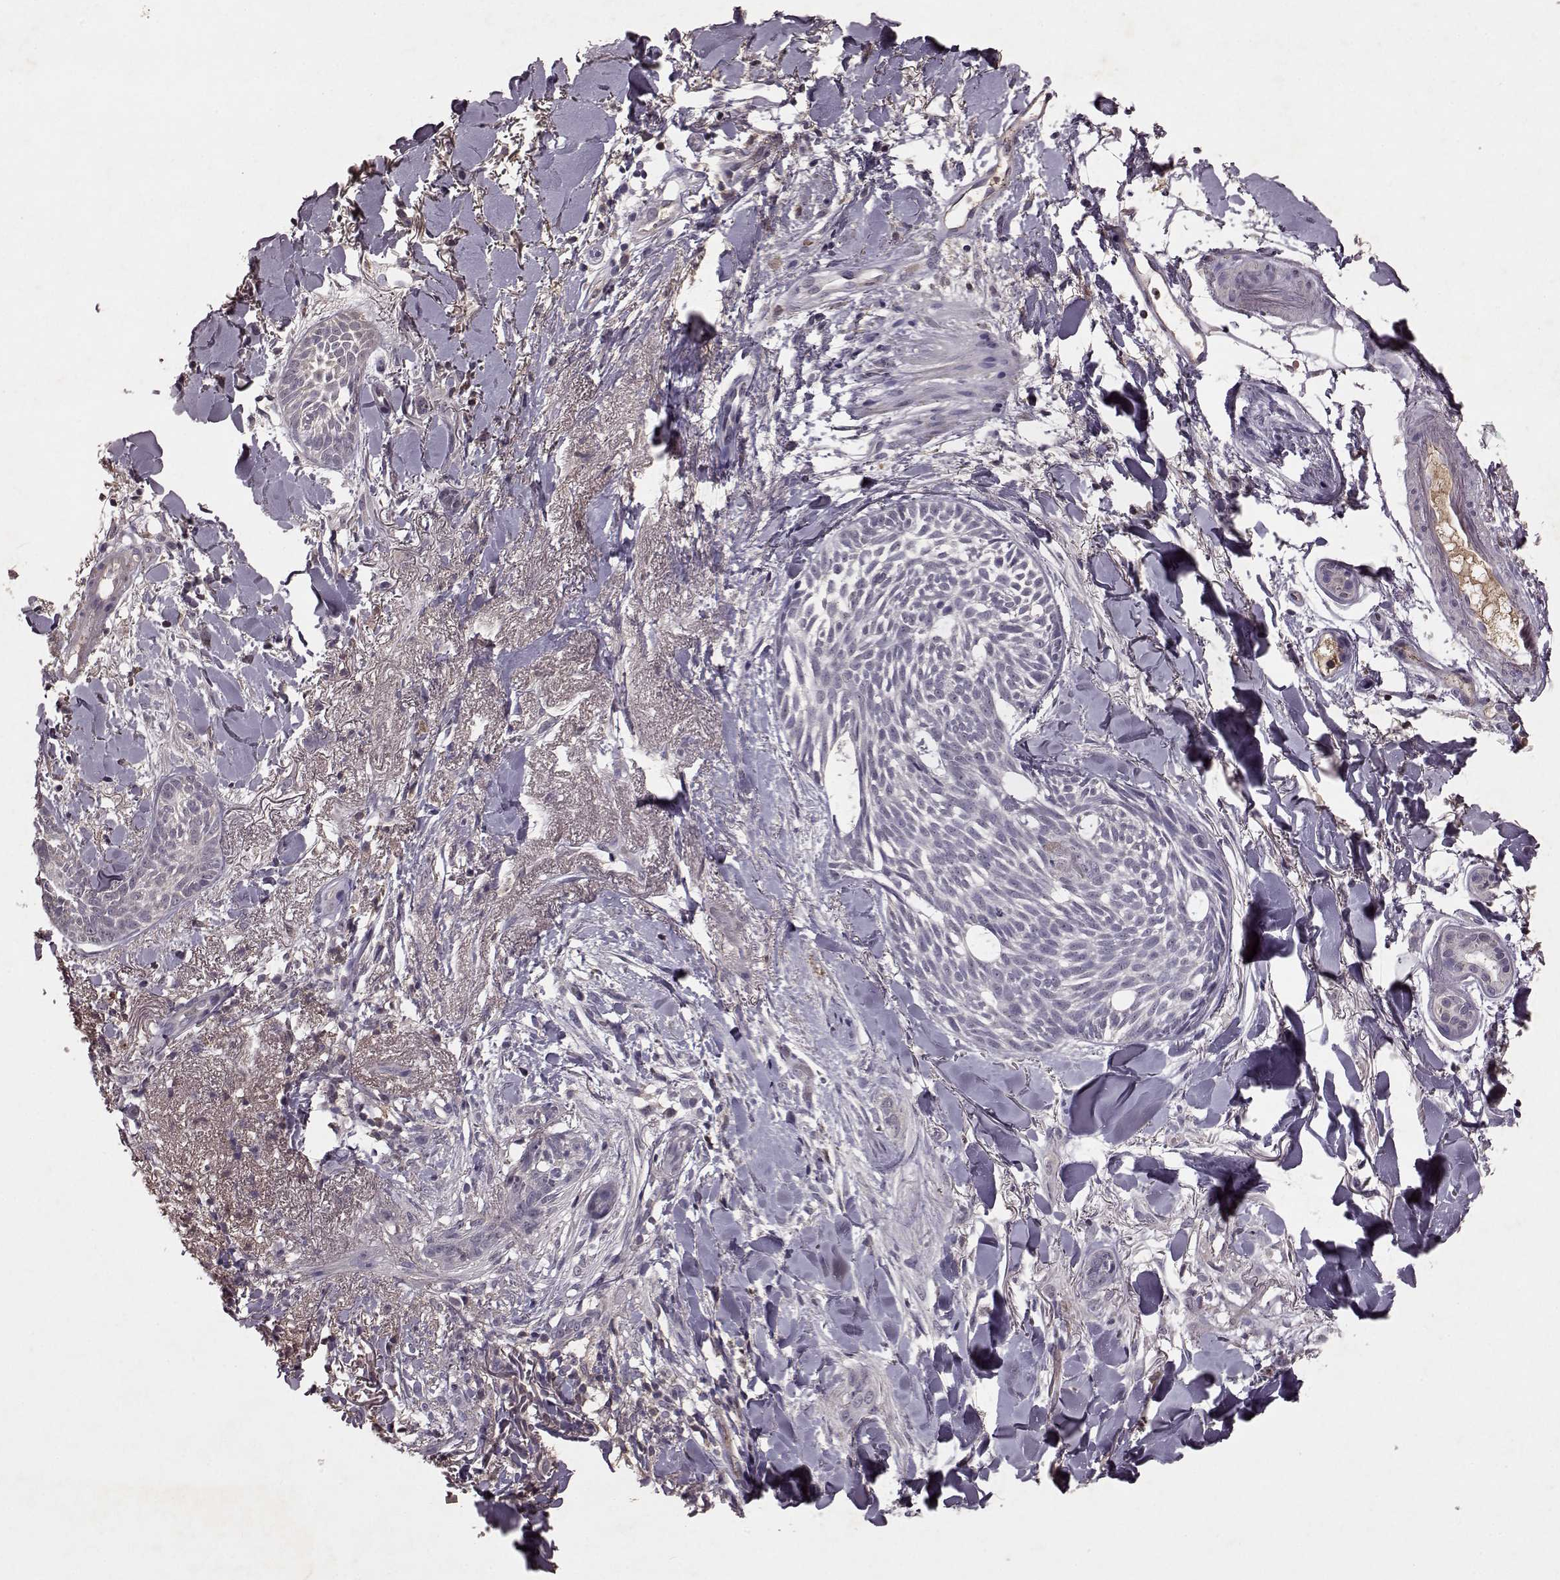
{"staining": {"intensity": "negative", "quantity": "none", "location": "none"}, "tissue": "skin cancer", "cell_type": "Tumor cells", "image_type": "cancer", "snomed": [{"axis": "morphology", "description": "Normal tissue, NOS"}, {"axis": "morphology", "description": "Basal cell carcinoma"}, {"axis": "topography", "description": "Skin"}], "caption": "The immunohistochemistry (IHC) photomicrograph has no significant positivity in tumor cells of skin cancer tissue.", "gene": "FRRS1L", "patient": {"sex": "male", "age": 84}}